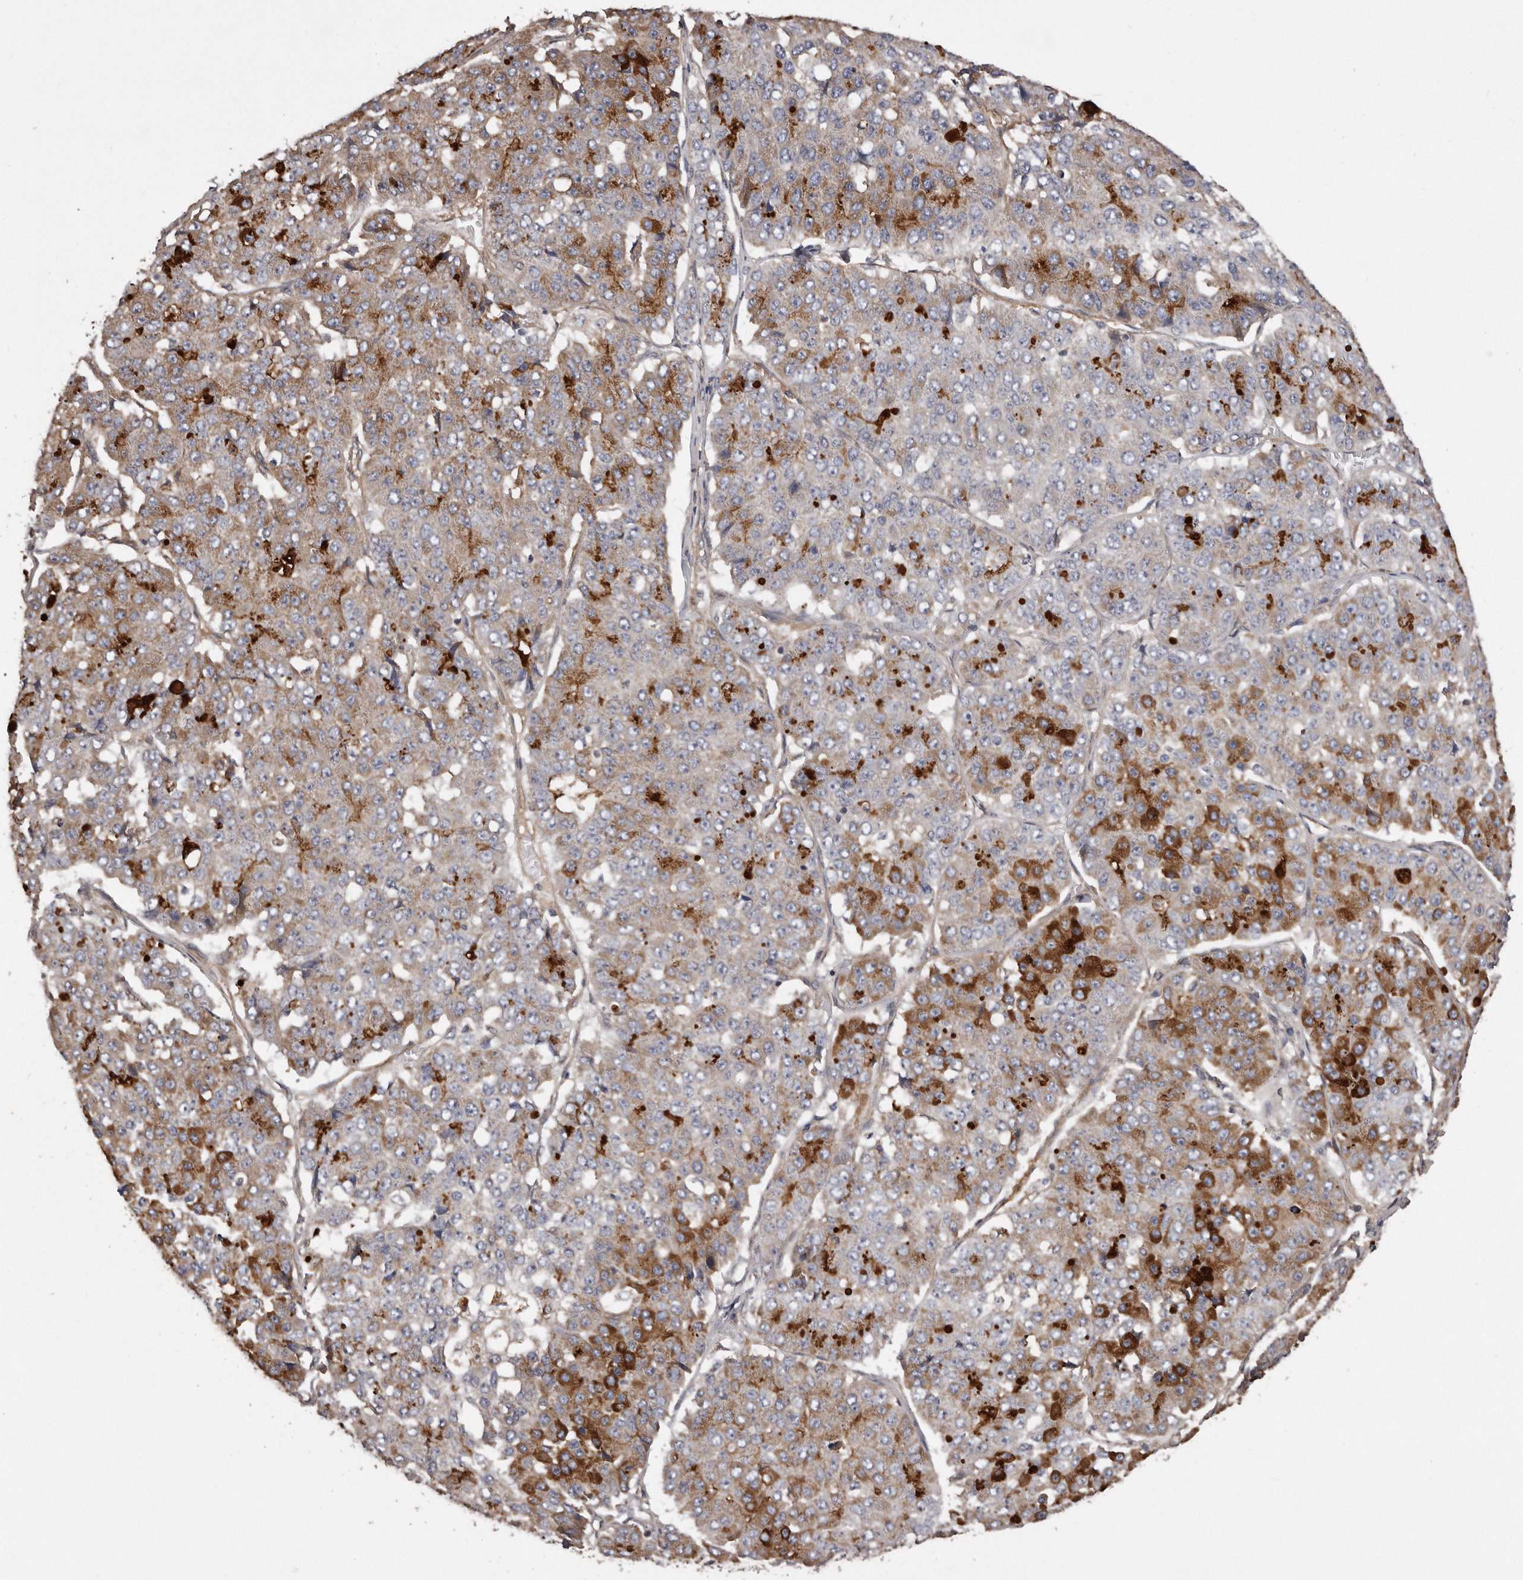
{"staining": {"intensity": "strong", "quantity": "25%-75%", "location": "cytoplasmic/membranous"}, "tissue": "pancreatic cancer", "cell_type": "Tumor cells", "image_type": "cancer", "snomed": [{"axis": "morphology", "description": "Adenocarcinoma, NOS"}, {"axis": "topography", "description": "Pancreas"}], "caption": "Protein expression analysis of human pancreatic cancer reveals strong cytoplasmic/membranous staining in approximately 25%-75% of tumor cells. (Stains: DAB in brown, nuclei in blue, Microscopy: brightfield microscopy at high magnification).", "gene": "ARMCX1", "patient": {"sex": "male", "age": 50}}